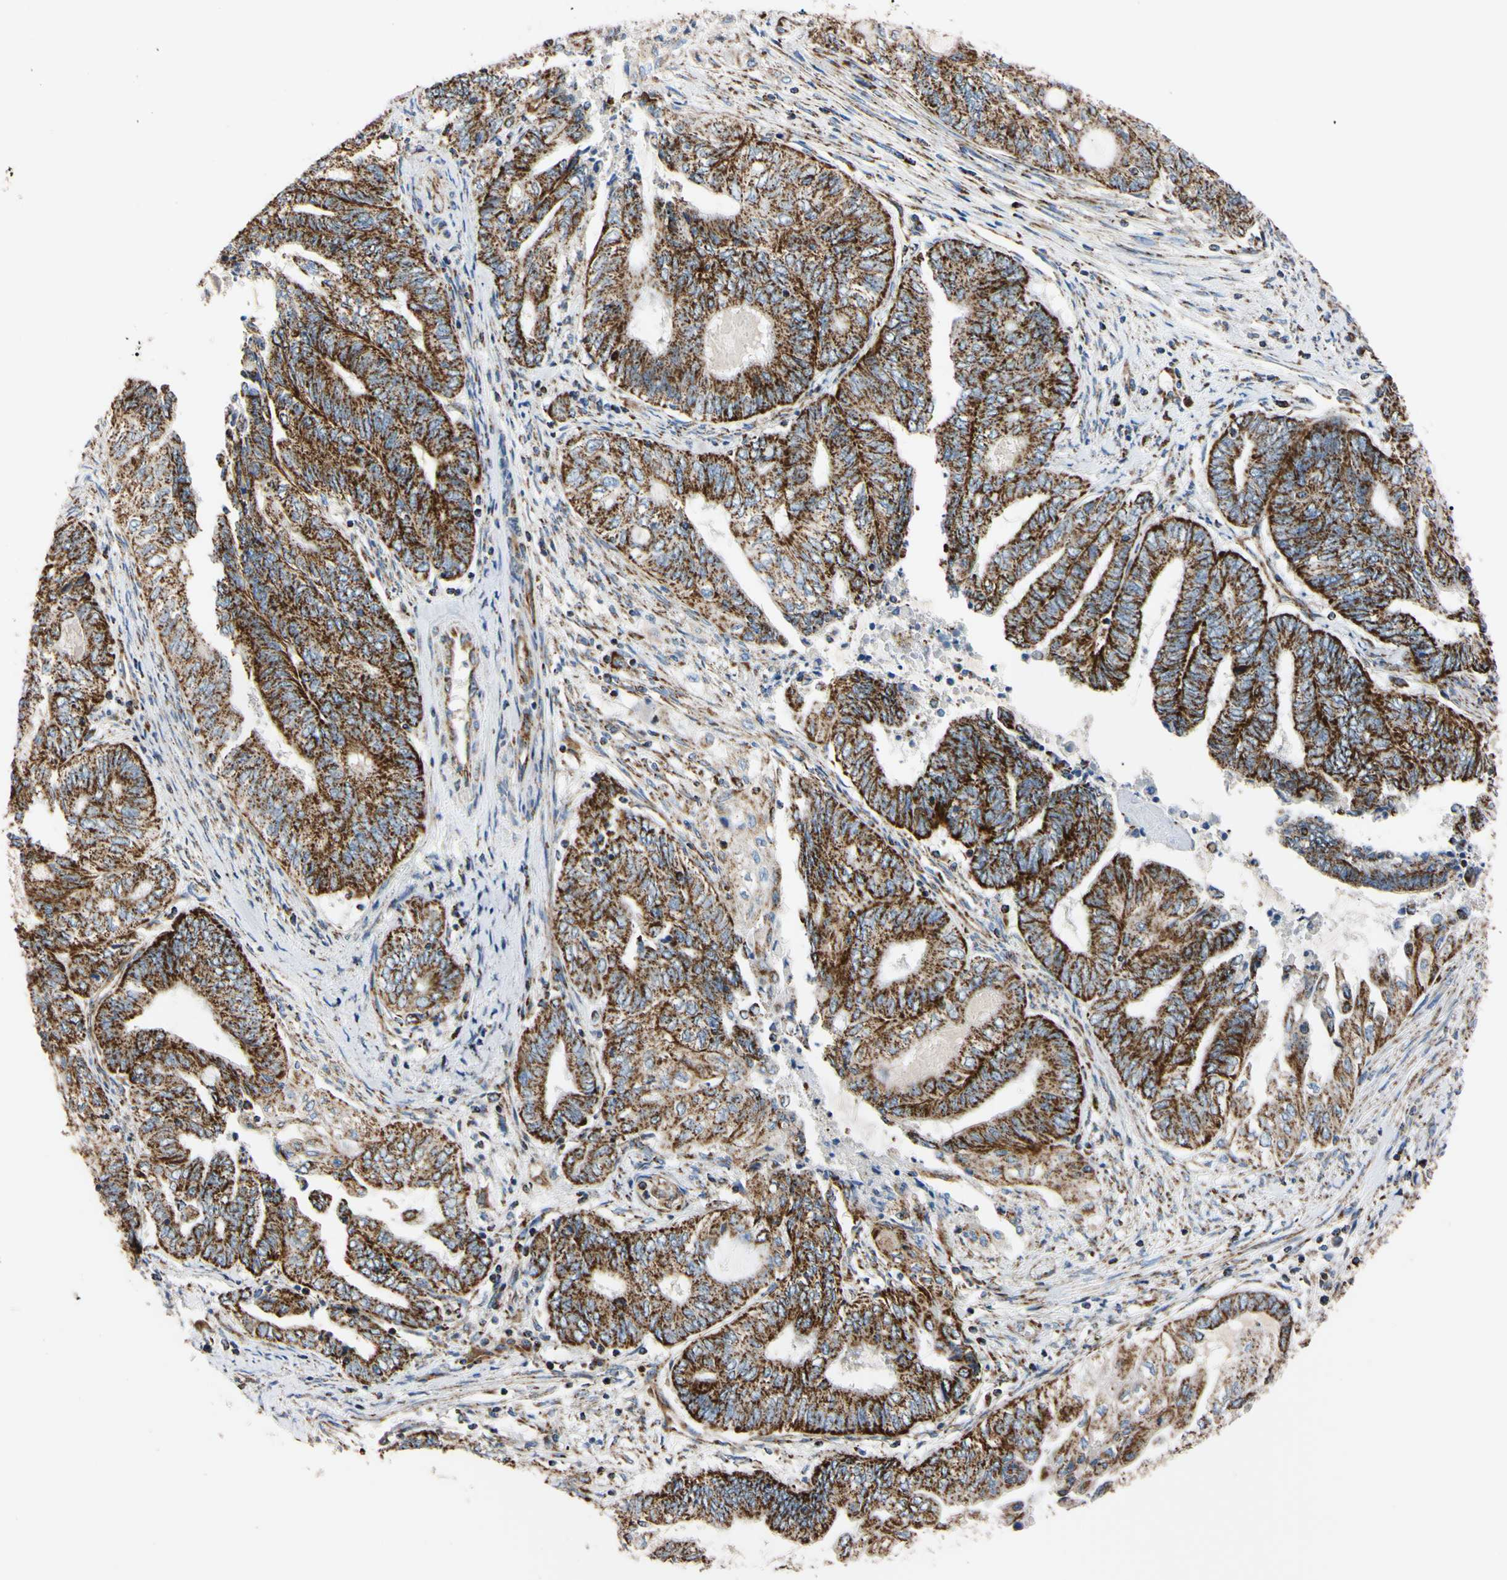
{"staining": {"intensity": "strong", "quantity": ">75%", "location": "cytoplasmic/membranous"}, "tissue": "endometrial cancer", "cell_type": "Tumor cells", "image_type": "cancer", "snomed": [{"axis": "morphology", "description": "Adenocarcinoma, NOS"}, {"axis": "topography", "description": "Uterus"}, {"axis": "topography", "description": "Endometrium"}], "caption": "Adenocarcinoma (endometrial) was stained to show a protein in brown. There is high levels of strong cytoplasmic/membranous staining in about >75% of tumor cells.", "gene": "CLPP", "patient": {"sex": "female", "age": 70}}